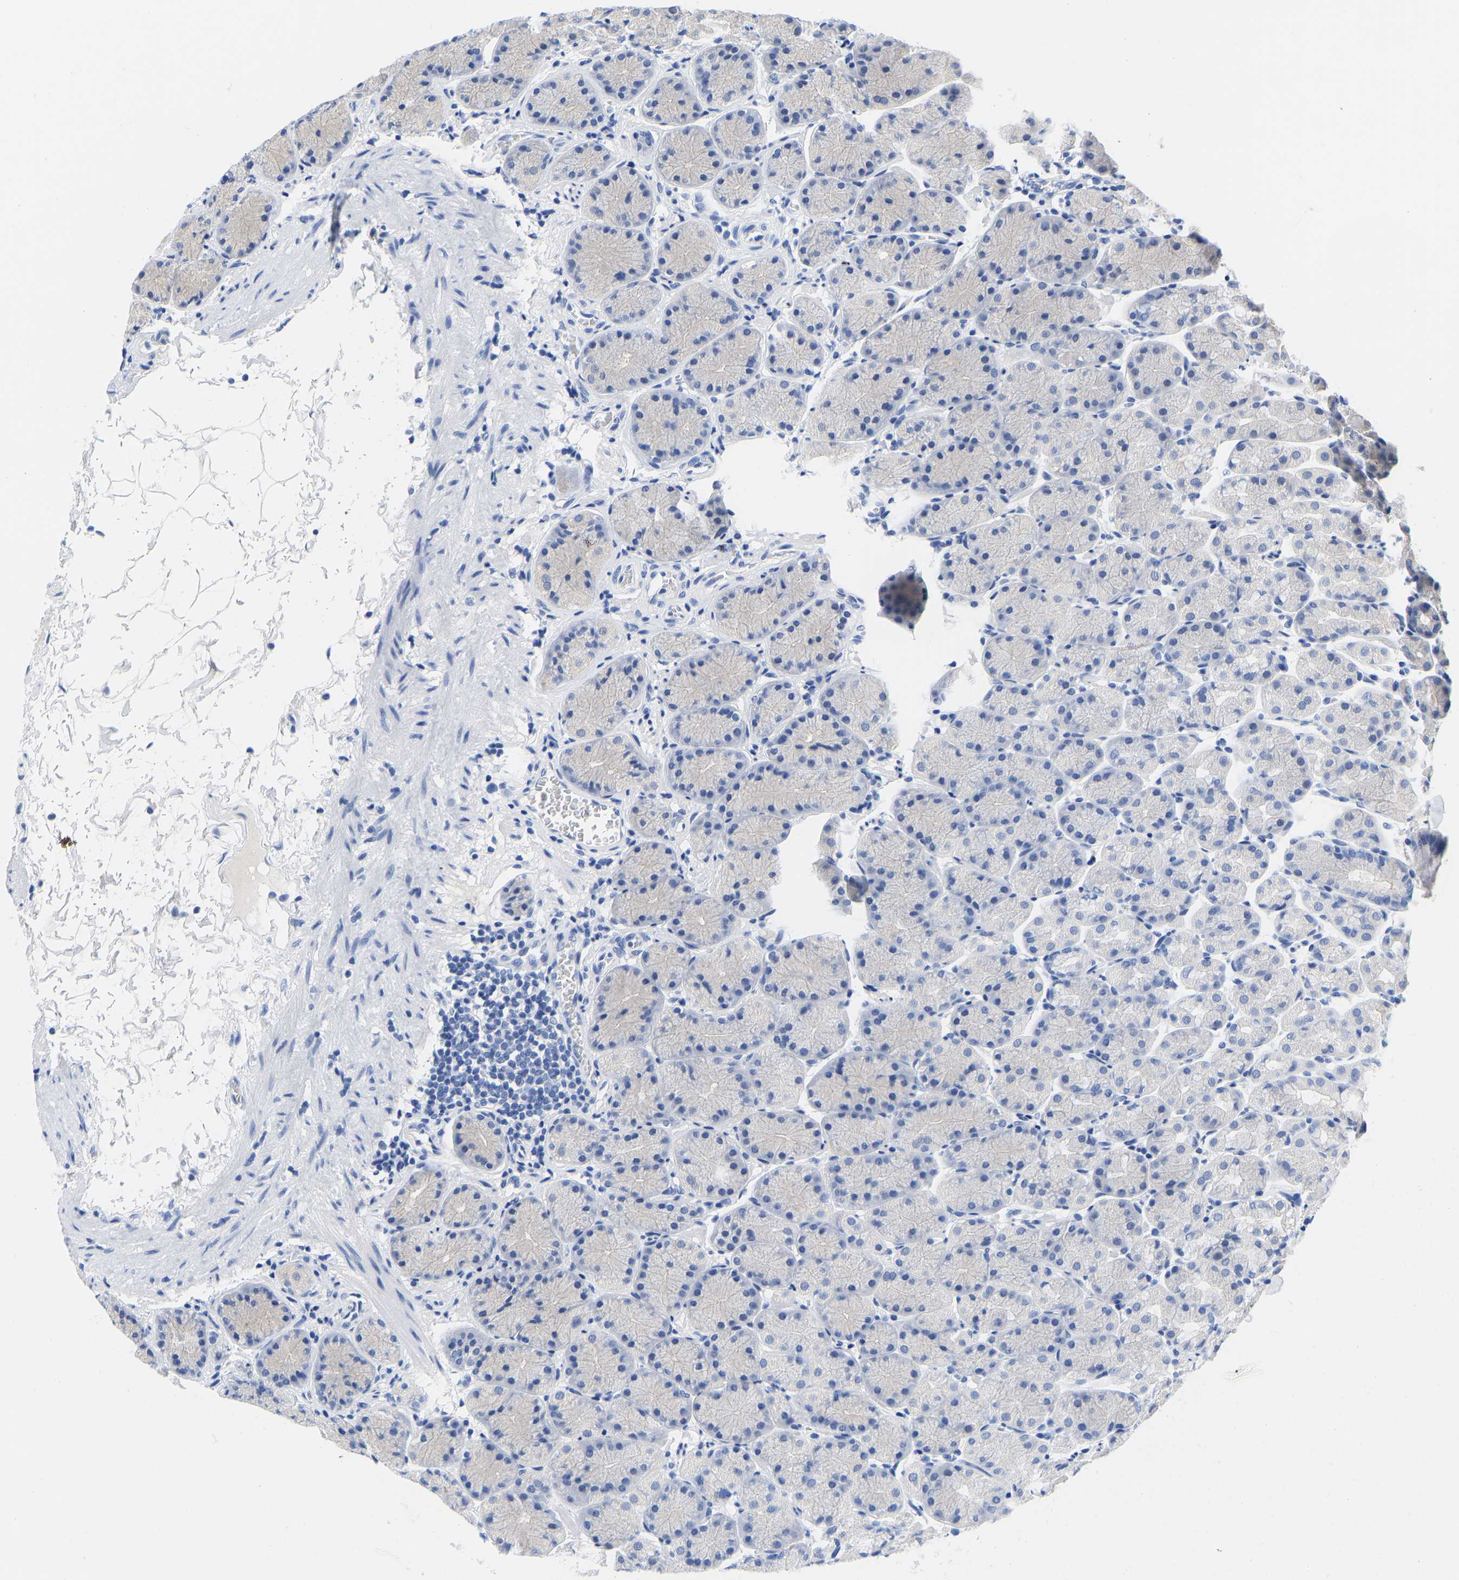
{"staining": {"intensity": "negative", "quantity": "none", "location": "none"}, "tissue": "stomach", "cell_type": "Glandular cells", "image_type": "normal", "snomed": [{"axis": "morphology", "description": "Normal tissue, NOS"}, {"axis": "topography", "description": "Stomach"}], "caption": "Glandular cells show no significant staining in normal stomach. (DAB (3,3'-diaminobenzidine) IHC visualized using brightfield microscopy, high magnification).", "gene": "GPA33", "patient": {"sex": "male", "age": 42}}